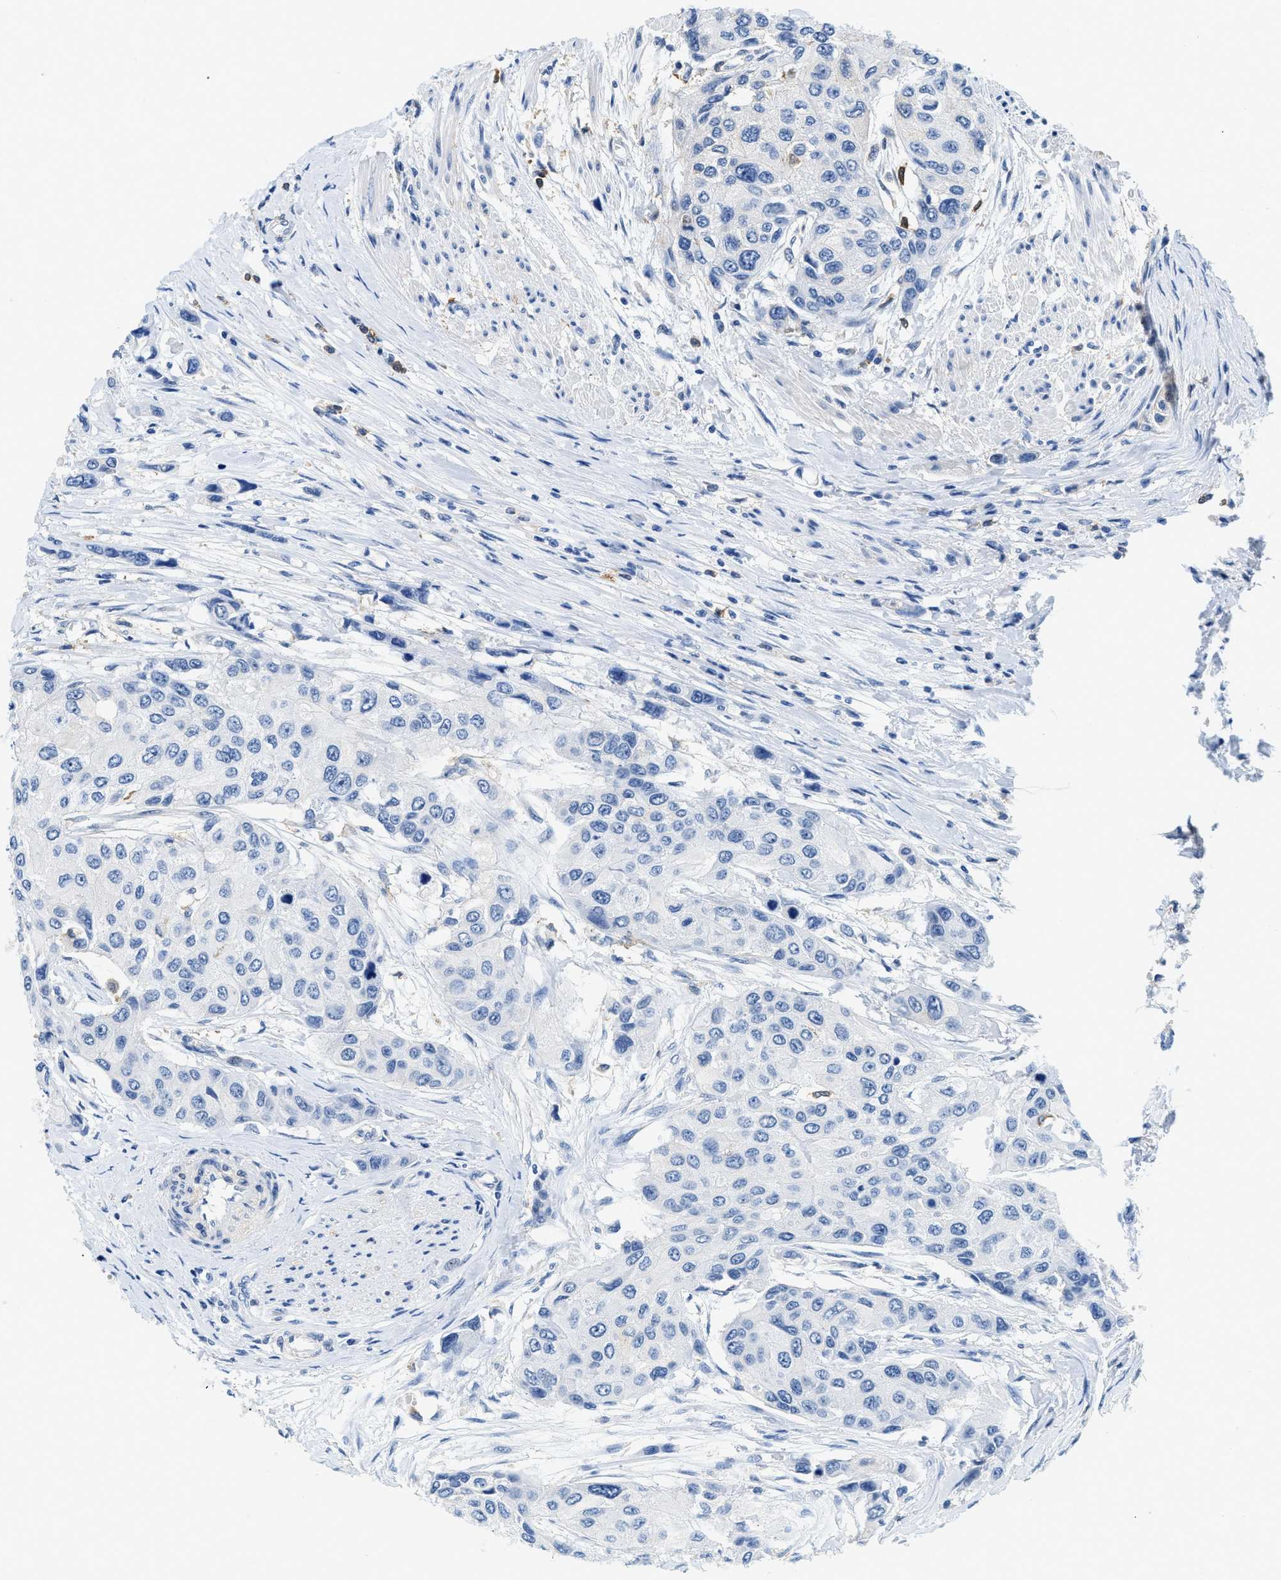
{"staining": {"intensity": "negative", "quantity": "none", "location": "none"}, "tissue": "urothelial cancer", "cell_type": "Tumor cells", "image_type": "cancer", "snomed": [{"axis": "morphology", "description": "Urothelial carcinoma, High grade"}, {"axis": "topography", "description": "Urinary bladder"}], "caption": "Human urothelial cancer stained for a protein using IHC shows no staining in tumor cells.", "gene": "GSN", "patient": {"sex": "female", "age": 56}}